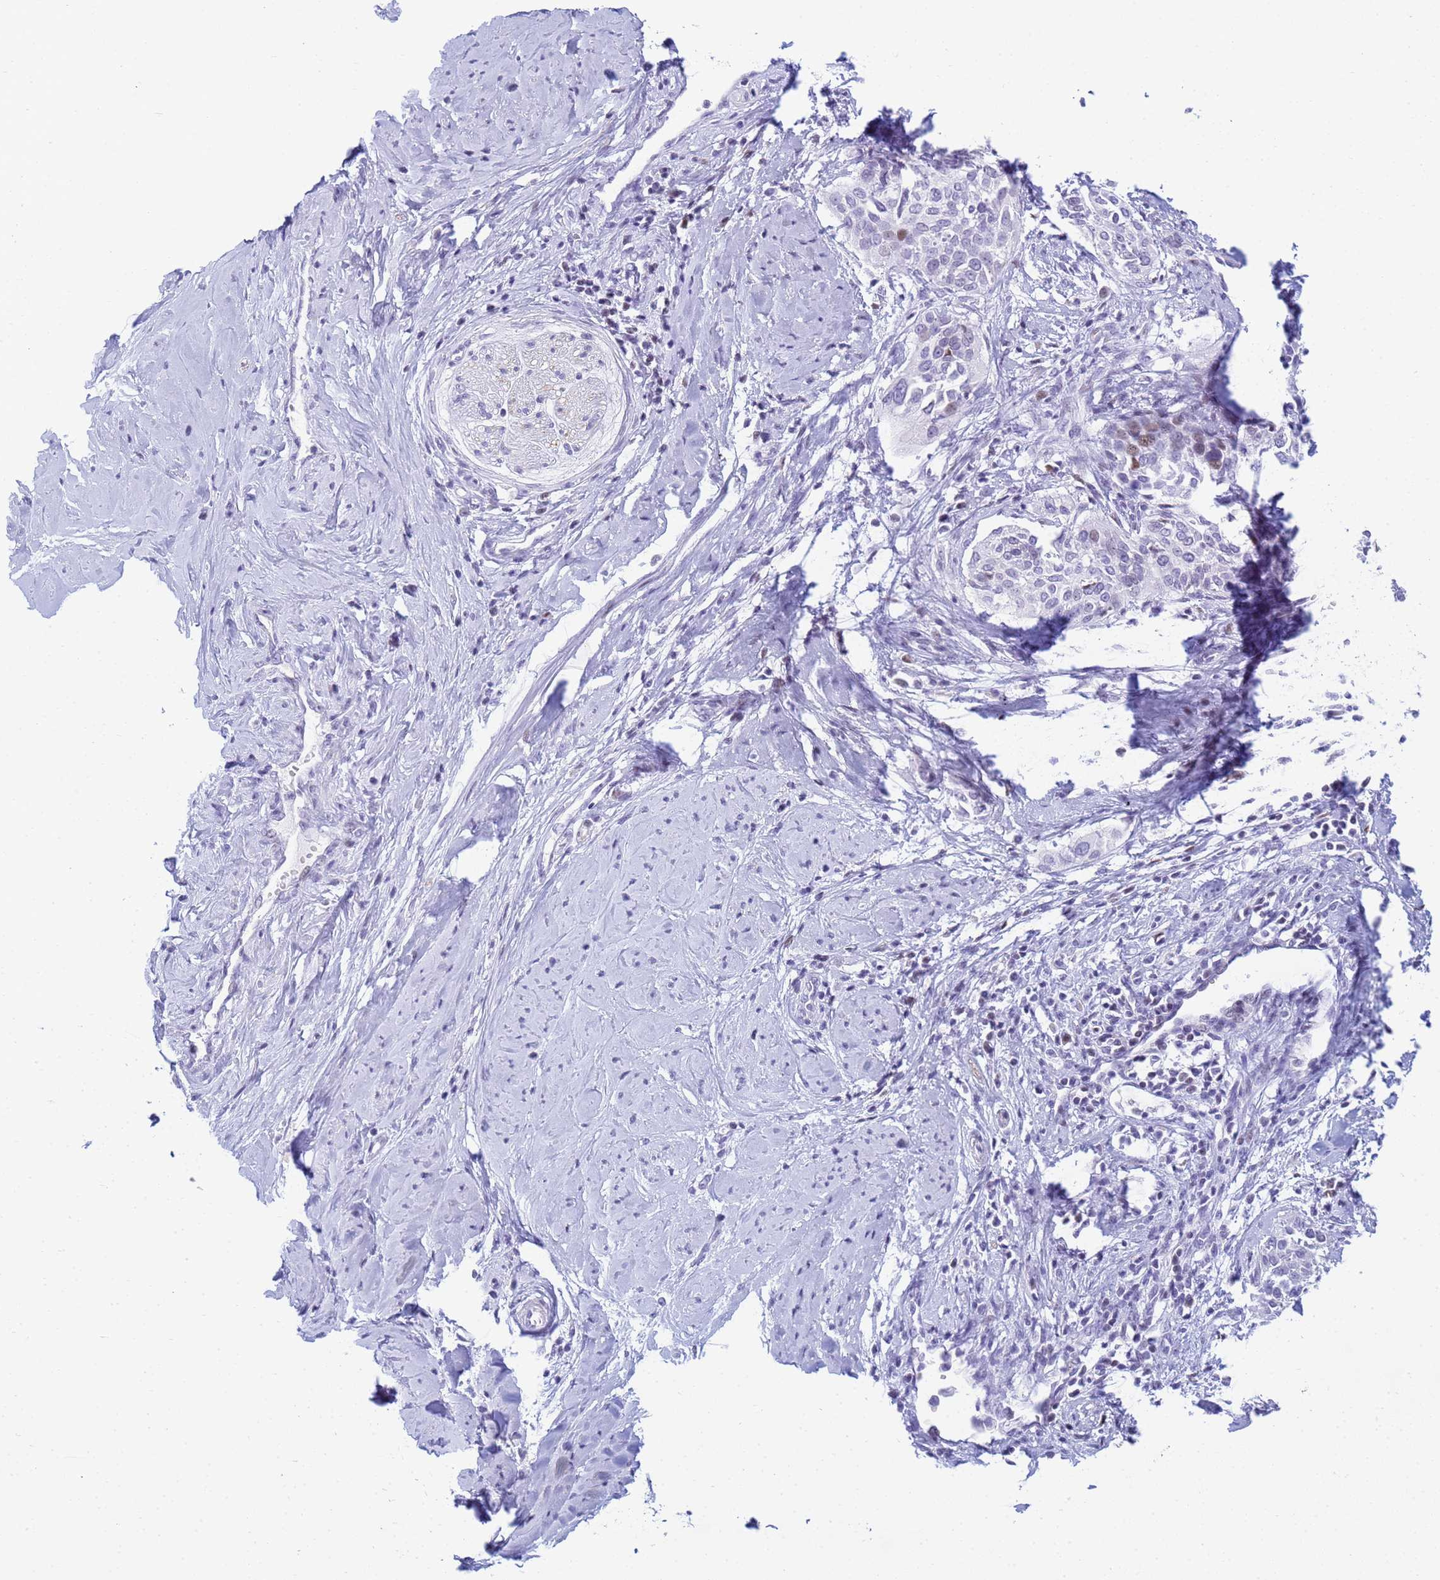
{"staining": {"intensity": "negative", "quantity": "none", "location": "none"}, "tissue": "cervical cancer", "cell_type": "Tumor cells", "image_type": "cancer", "snomed": [{"axis": "morphology", "description": "Squamous cell carcinoma, NOS"}, {"axis": "topography", "description": "Cervix"}], "caption": "The immunohistochemistry (IHC) image has no significant staining in tumor cells of cervical squamous cell carcinoma tissue. (DAB IHC, high magnification).", "gene": "SNX20", "patient": {"sex": "female", "age": 44}}